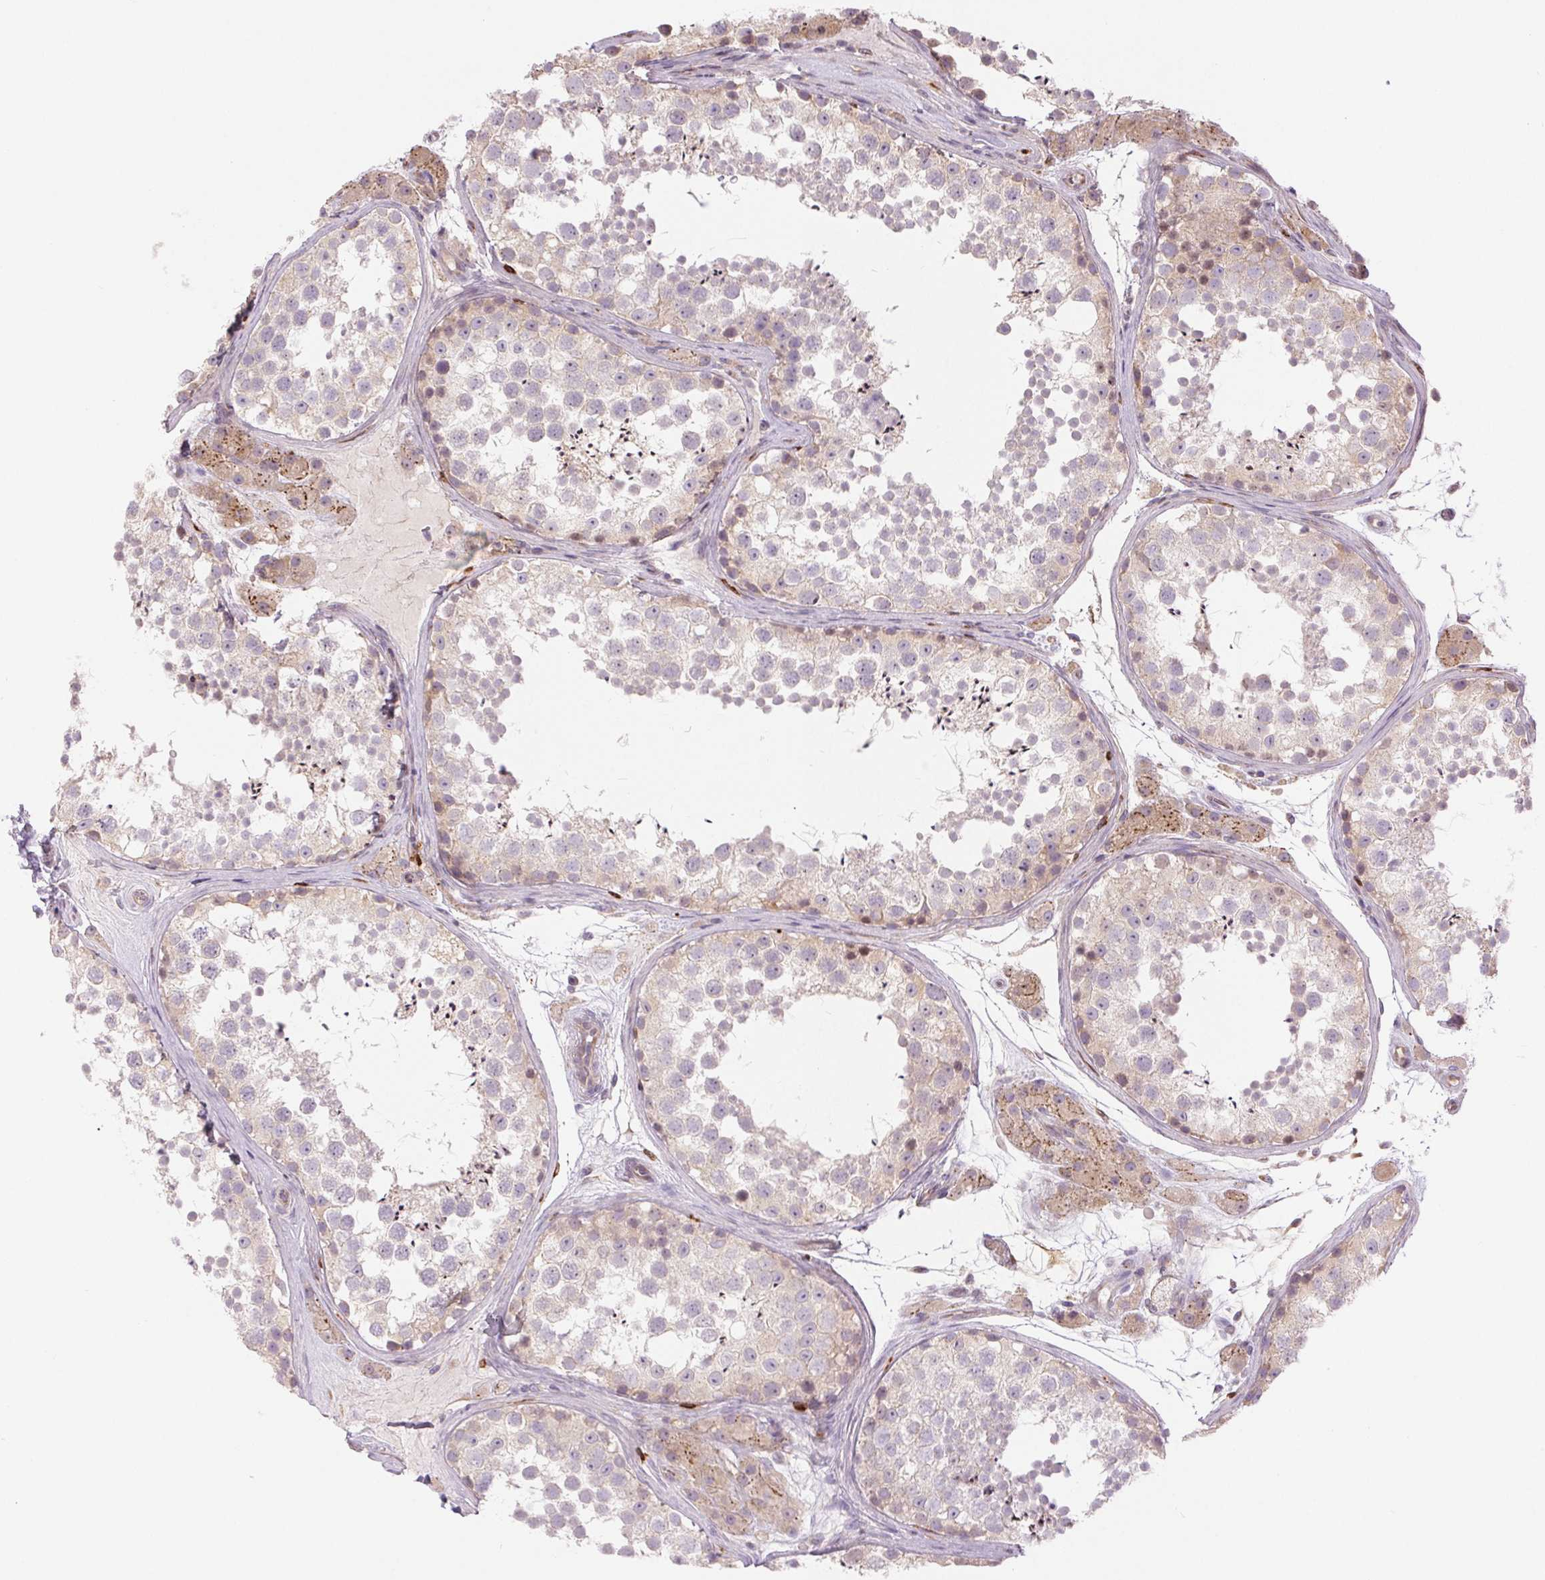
{"staining": {"intensity": "weak", "quantity": "<25%", "location": "cytoplasmic/membranous"}, "tissue": "testis", "cell_type": "Cells in seminiferous ducts", "image_type": "normal", "snomed": [{"axis": "morphology", "description": "Normal tissue, NOS"}, {"axis": "topography", "description": "Testis"}], "caption": "The micrograph displays no staining of cells in seminiferous ducts in normal testis.", "gene": "METTL17", "patient": {"sex": "male", "age": 41}}